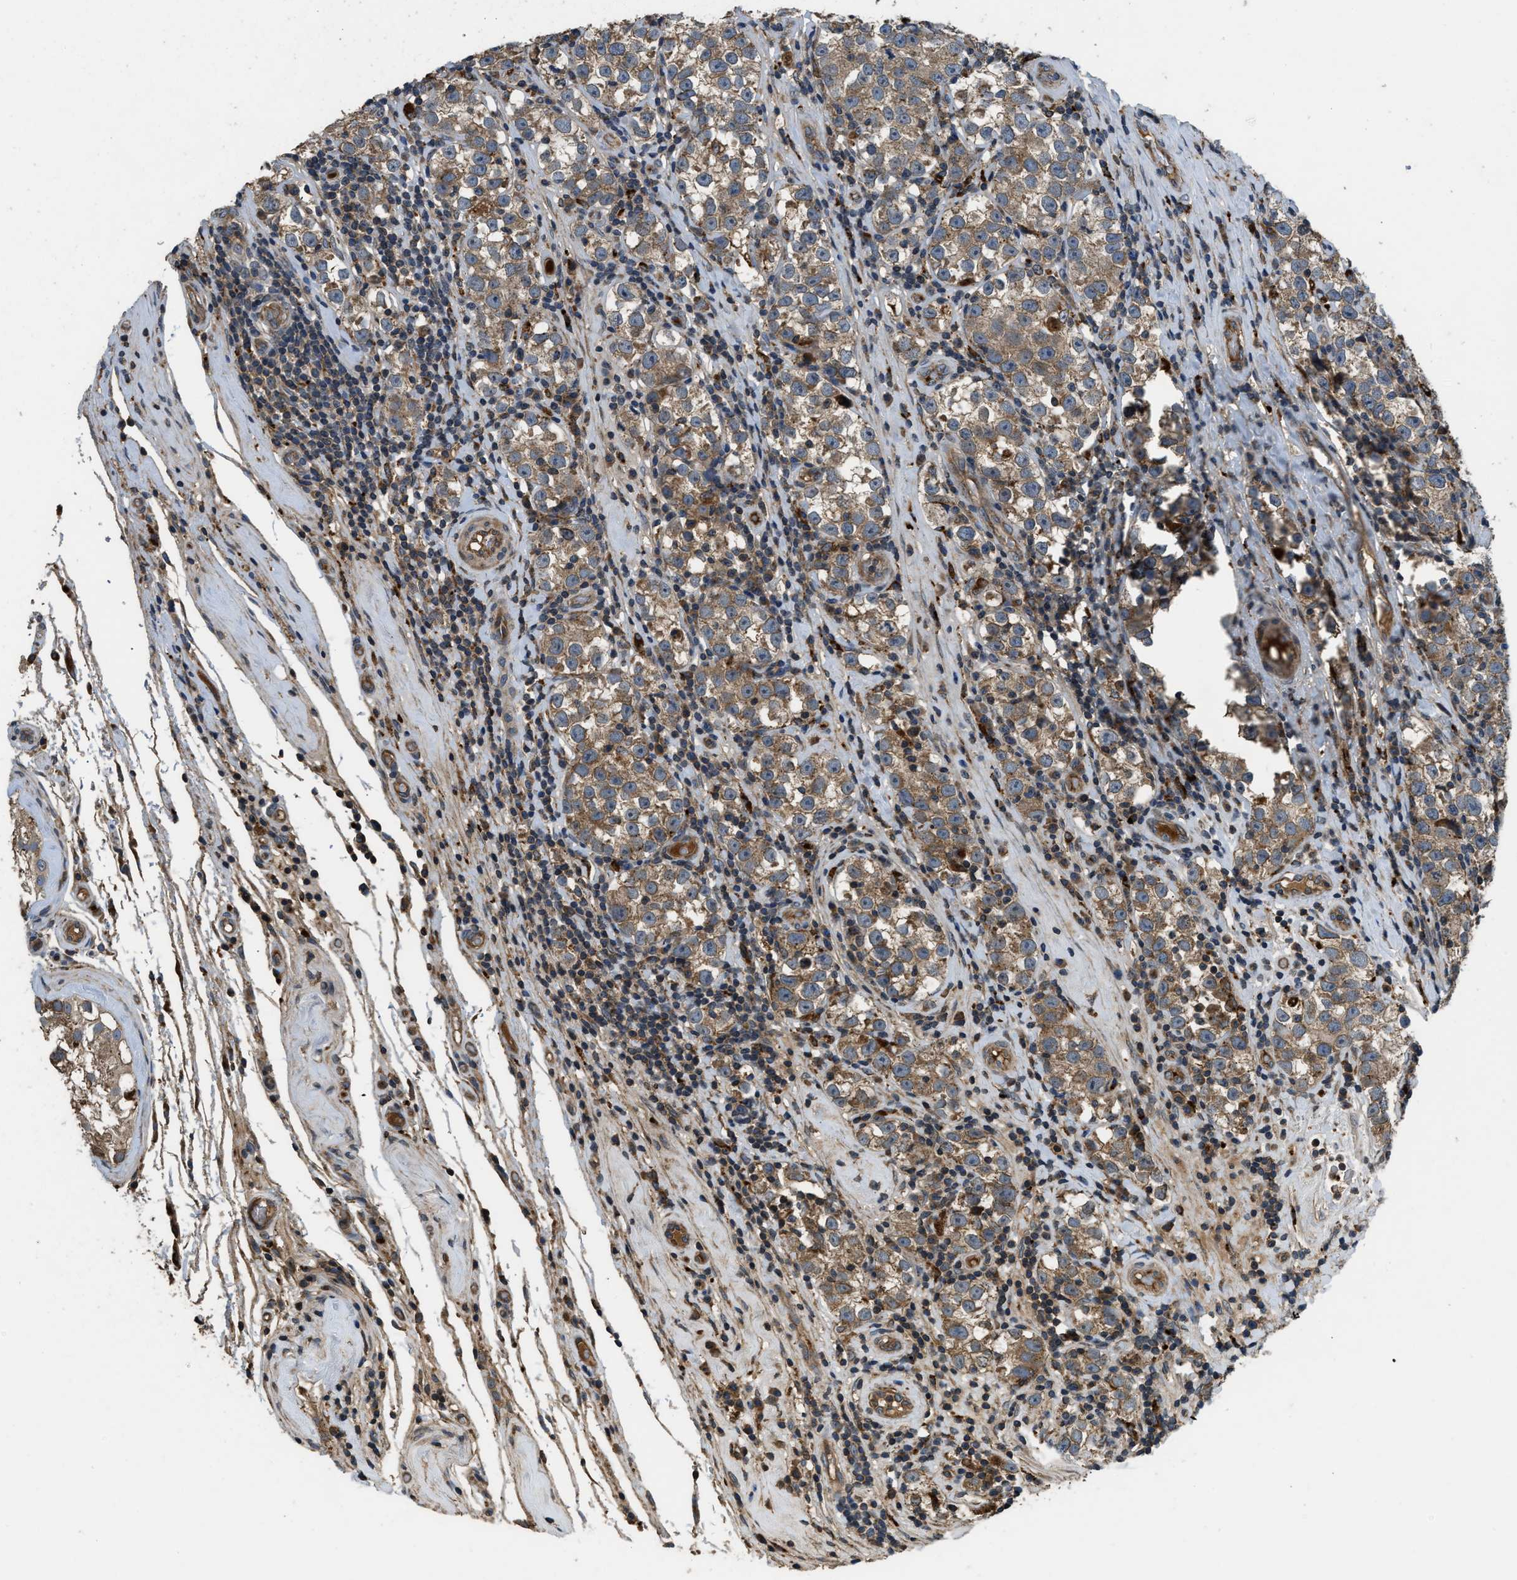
{"staining": {"intensity": "moderate", "quantity": ">75%", "location": "cytoplasmic/membranous"}, "tissue": "testis cancer", "cell_type": "Tumor cells", "image_type": "cancer", "snomed": [{"axis": "morphology", "description": "Normal tissue, NOS"}, {"axis": "morphology", "description": "Seminoma, NOS"}, {"axis": "topography", "description": "Testis"}], "caption": "The photomicrograph exhibits immunohistochemical staining of seminoma (testis). There is moderate cytoplasmic/membranous positivity is appreciated in about >75% of tumor cells. Using DAB (brown) and hematoxylin (blue) stains, captured at high magnification using brightfield microscopy.", "gene": "GGH", "patient": {"sex": "male", "age": 43}}